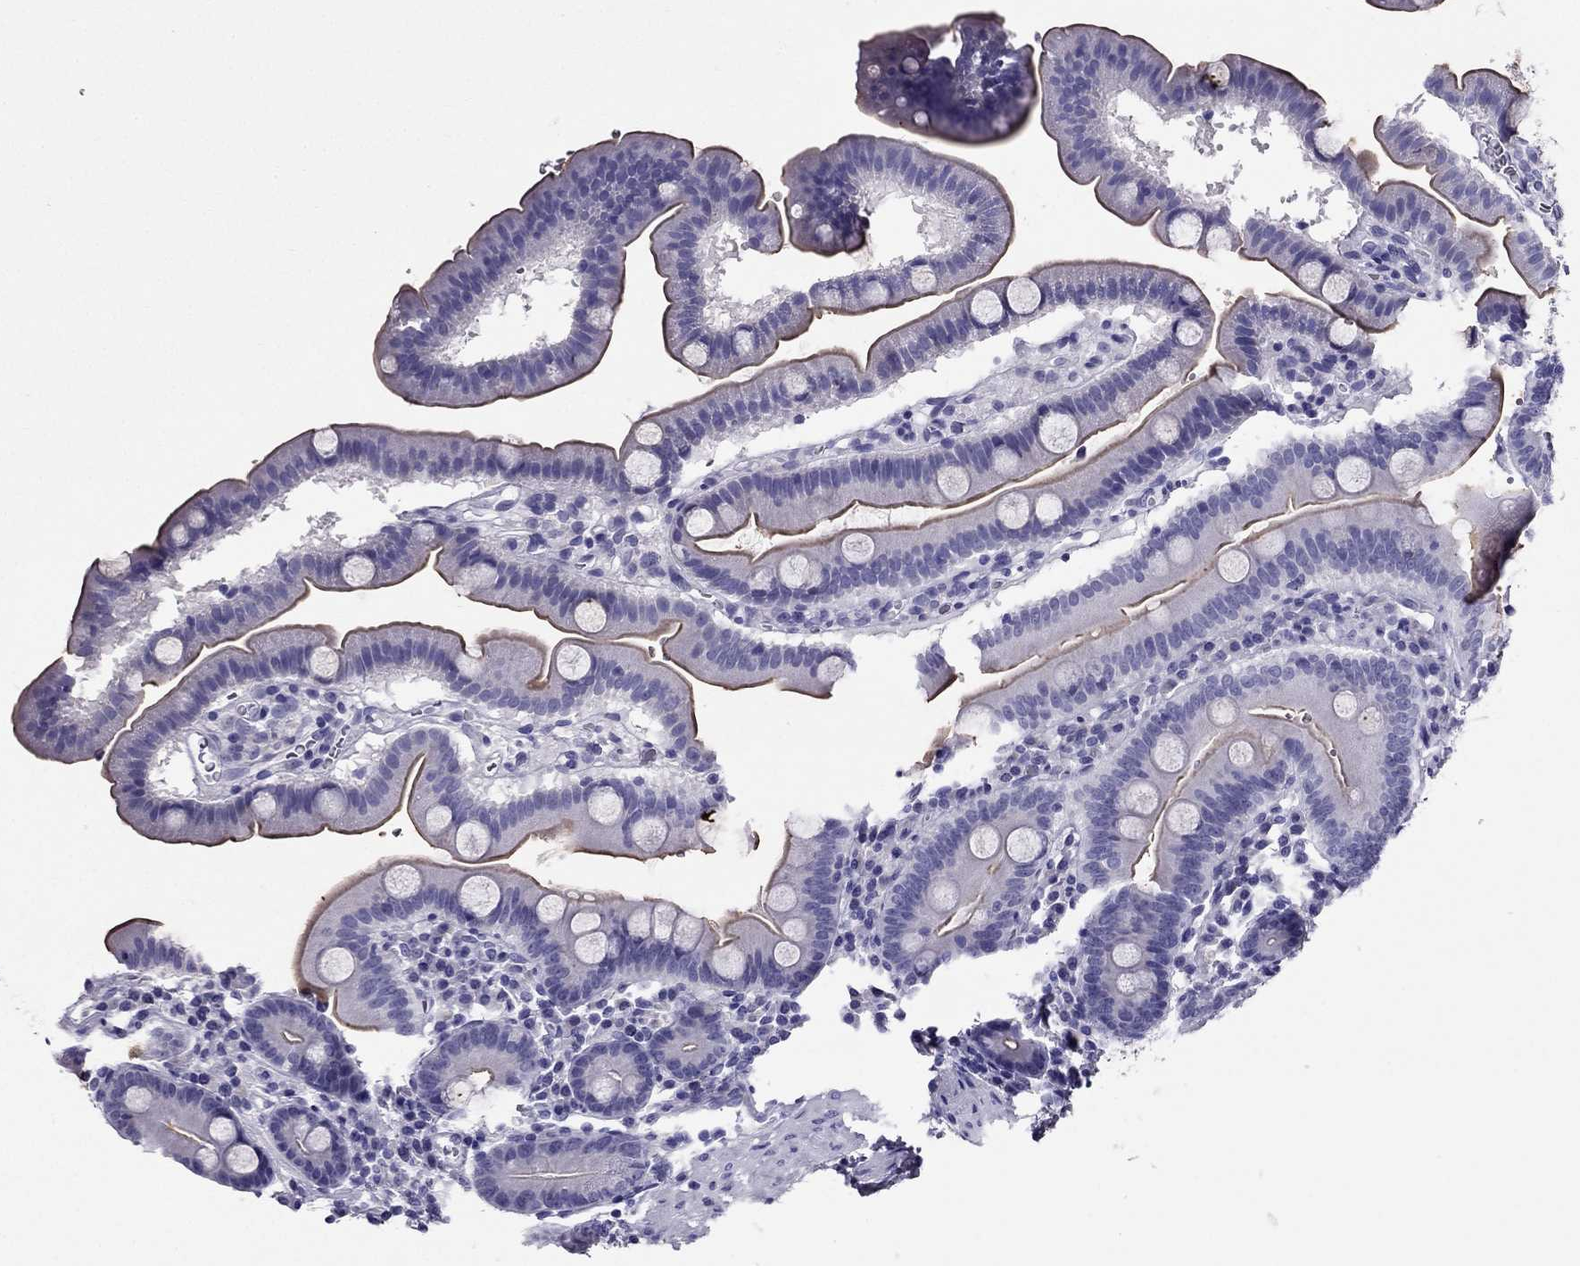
{"staining": {"intensity": "weak", "quantity": ">75%", "location": "cytoplasmic/membranous"}, "tissue": "duodenum", "cell_type": "Glandular cells", "image_type": "normal", "snomed": [{"axis": "morphology", "description": "Normal tissue, NOS"}, {"axis": "topography", "description": "Duodenum"}], "caption": "Glandular cells reveal weak cytoplasmic/membranous positivity in approximately >75% of cells in benign duodenum.", "gene": "ZNF541", "patient": {"sex": "male", "age": 59}}